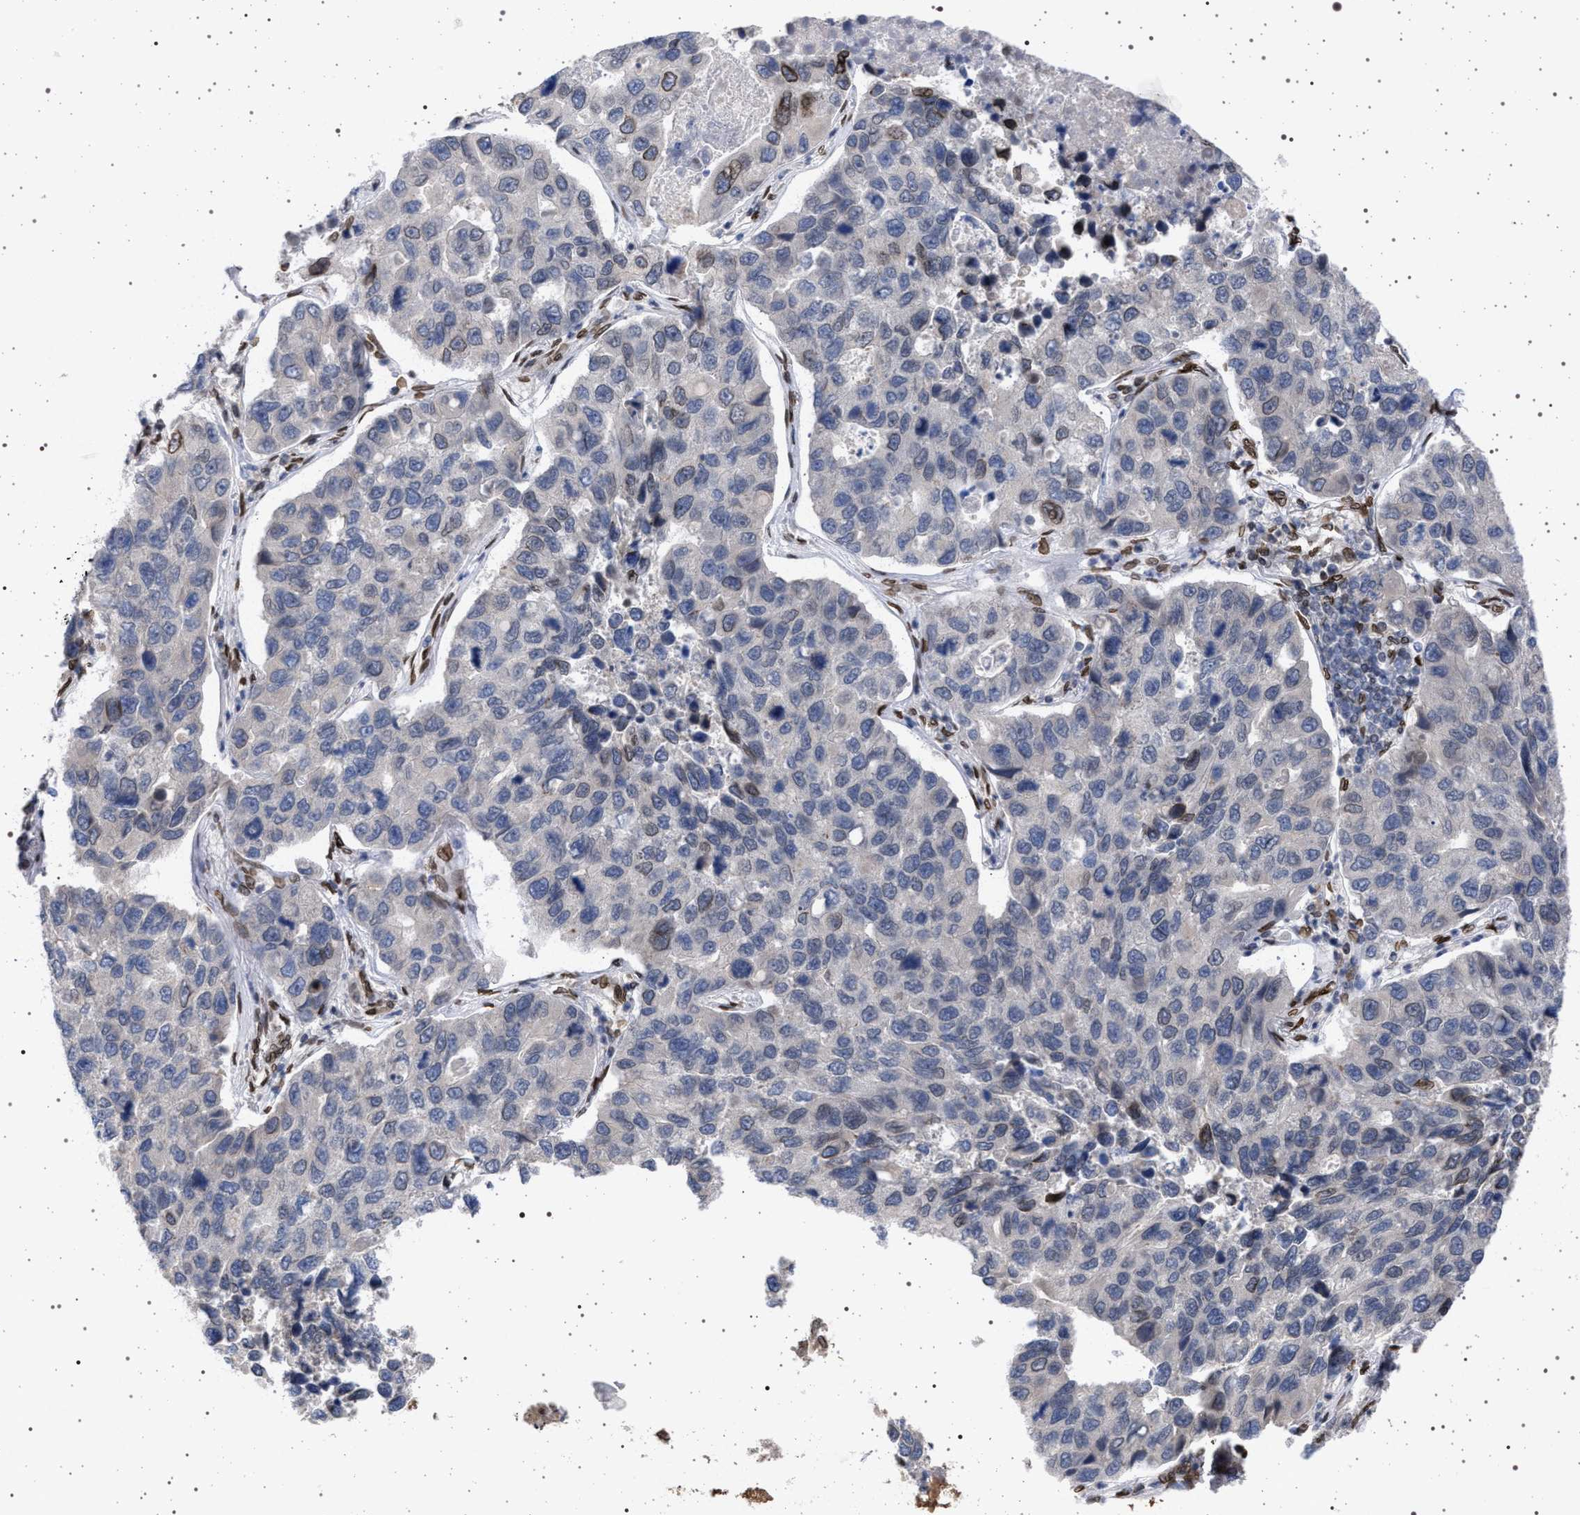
{"staining": {"intensity": "moderate", "quantity": "<25%", "location": "cytoplasmic/membranous,nuclear"}, "tissue": "lung cancer", "cell_type": "Tumor cells", "image_type": "cancer", "snomed": [{"axis": "morphology", "description": "Adenocarcinoma, NOS"}, {"axis": "topography", "description": "Lung"}], "caption": "Immunohistochemical staining of human lung cancer (adenocarcinoma) displays low levels of moderate cytoplasmic/membranous and nuclear protein staining in about <25% of tumor cells.", "gene": "ING2", "patient": {"sex": "male", "age": 64}}